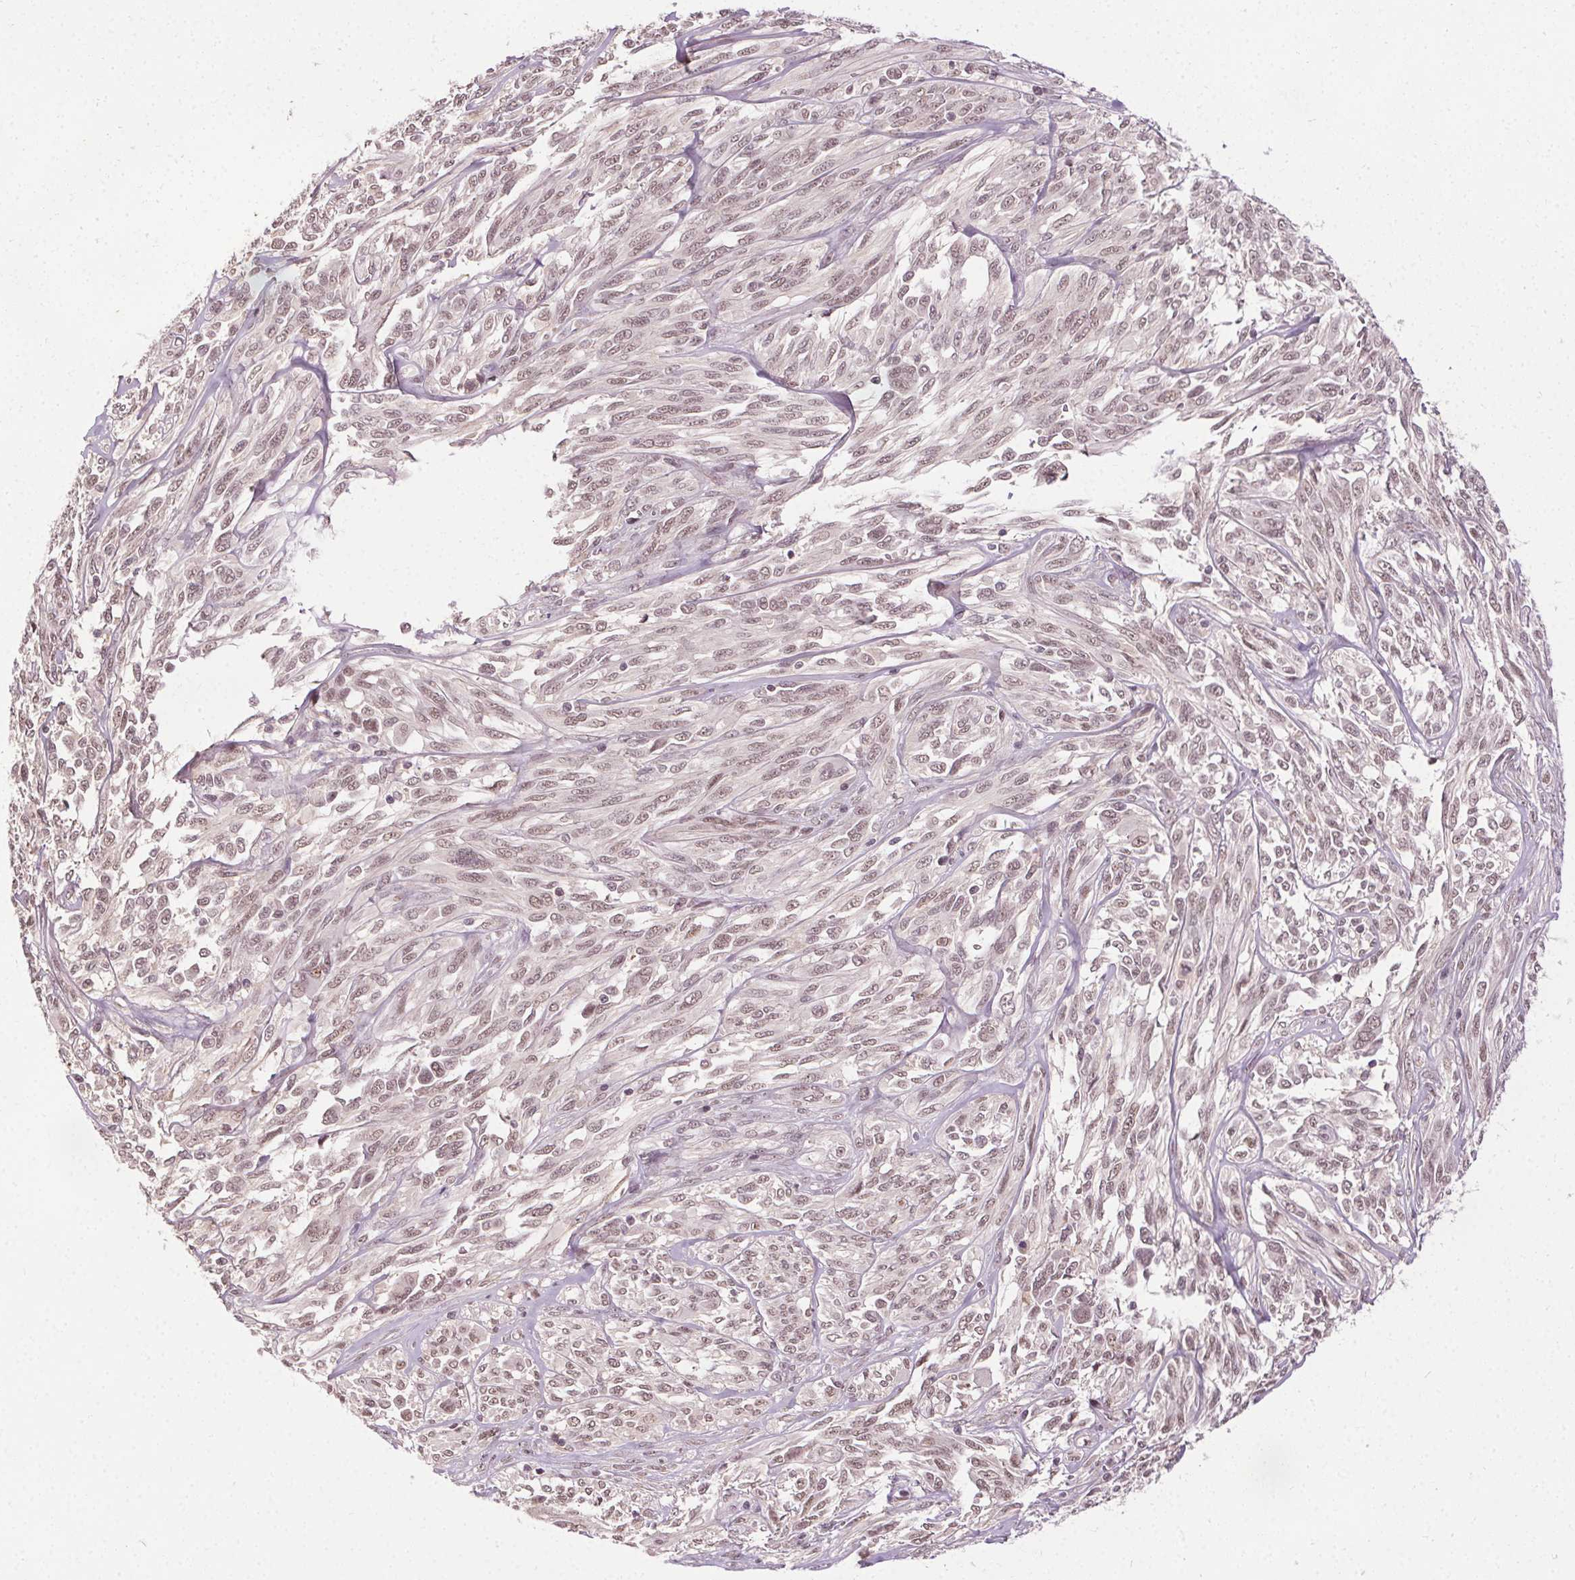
{"staining": {"intensity": "weak", "quantity": ">75%", "location": "nuclear"}, "tissue": "melanoma", "cell_type": "Tumor cells", "image_type": "cancer", "snomed": [{"axis": "morphology", "description": "Malignant melanoma, NOS"}, {"axis": "topography", "description": "Skin"}], "caption": "There is low levels of weak nuclear staining in tumor cells of melanoma, as demonstrated by immunohistochemical staining (brown color).", "gene": "MED6", "patient": {"sex": "female", "age": 91}}